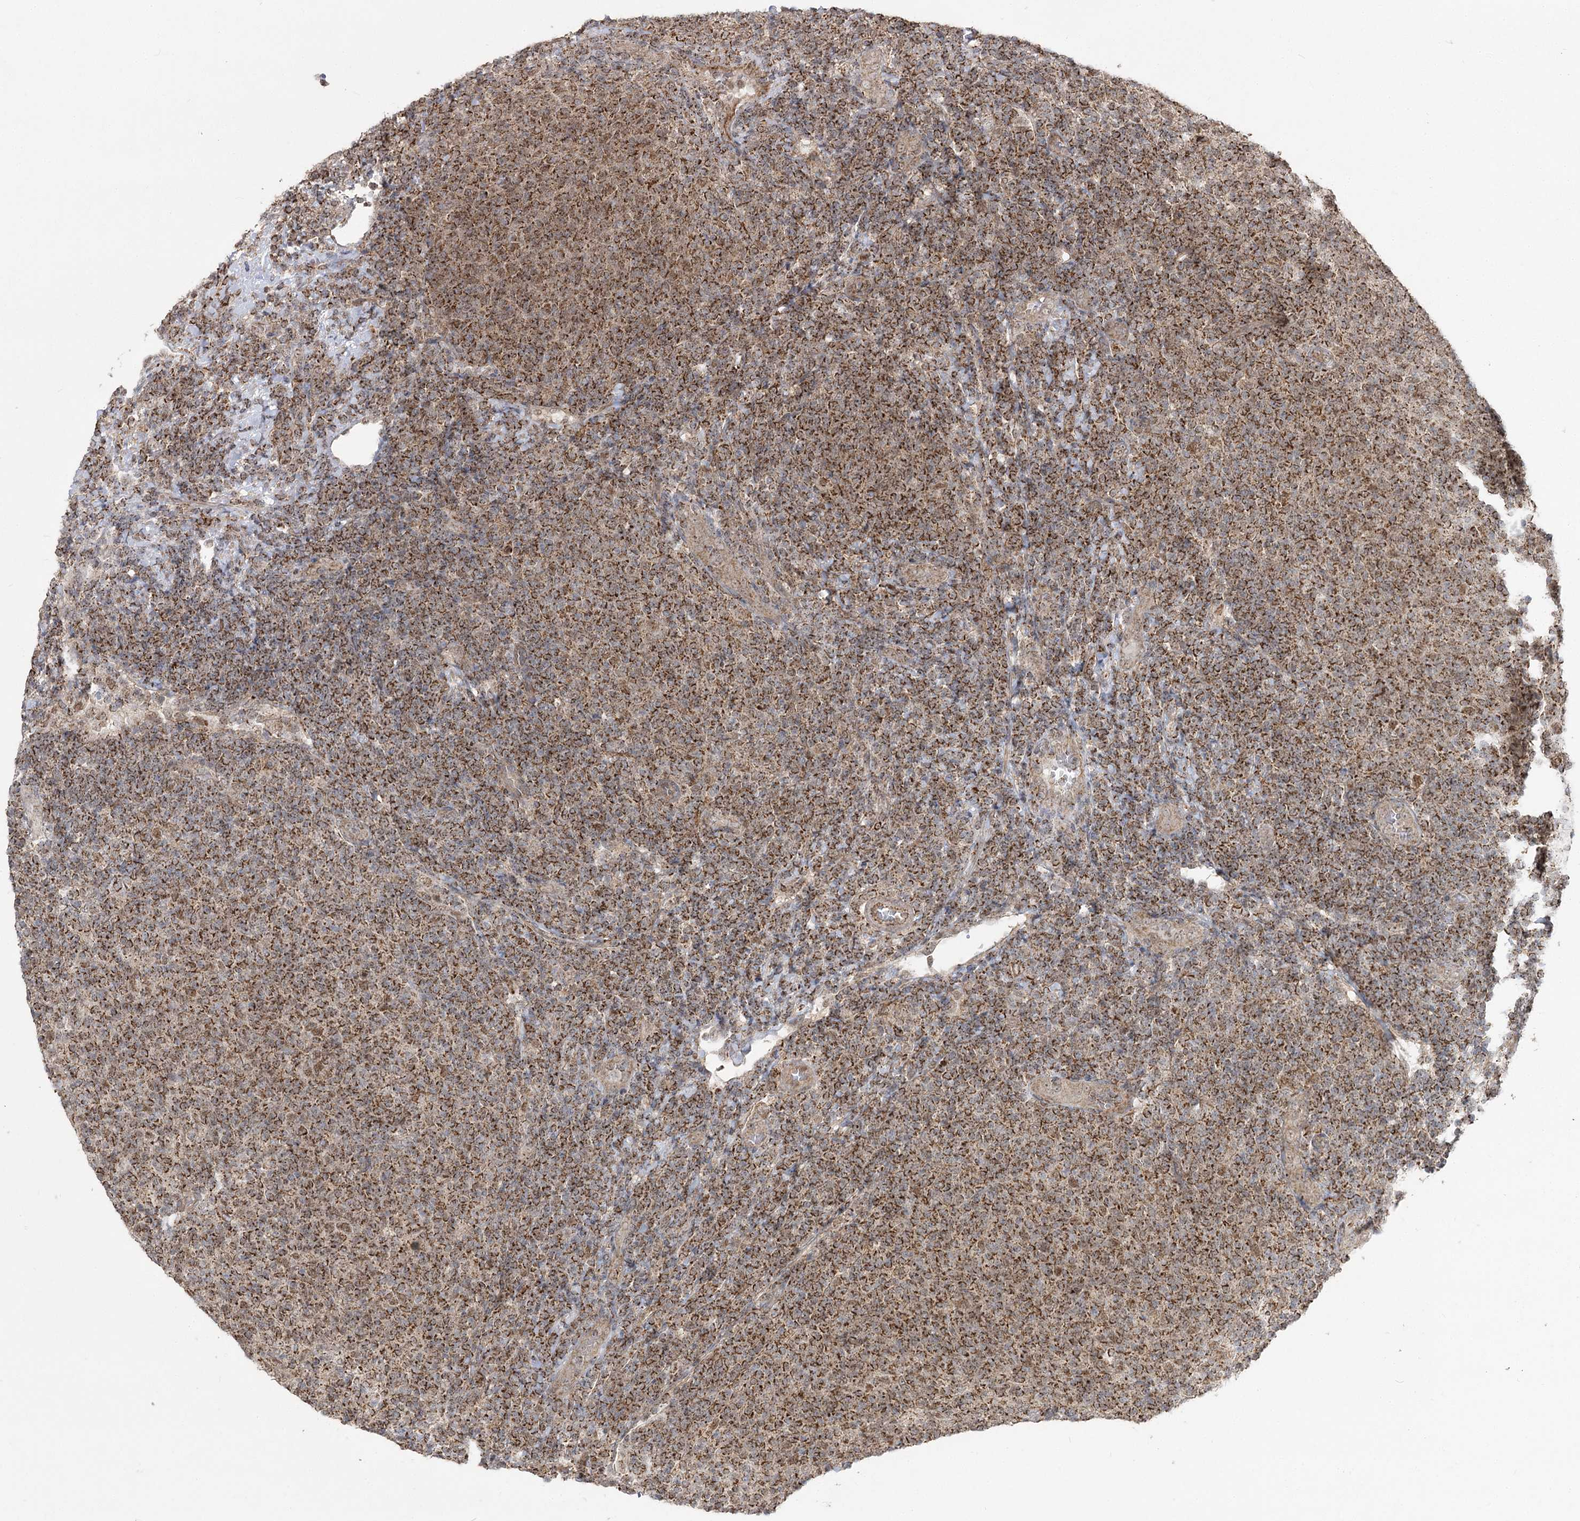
{"staining": {"intensity": "moderate", "quantity": ">75%", "location": "cytoplasmic/membranous"}, "tissue": "lymphoma", "cell_type": "Tumor cells", "image_type": "cancer", "snomed": [{"axis": "morphology", "description": "Malignant lymphoma, non-Hodgkin's type, Low grade"}, {"axis": "topography", "description": "Lymph node"}], "caption": "Moderate cytoplasmic/membranous expression is appreciated in approximately >75% of tumor cells in malignant lymphoma, non-Hodgkin's type (low-grade).", "gene": "SLC4A1AP", "patient": {"sex": "male", "age": 66}}